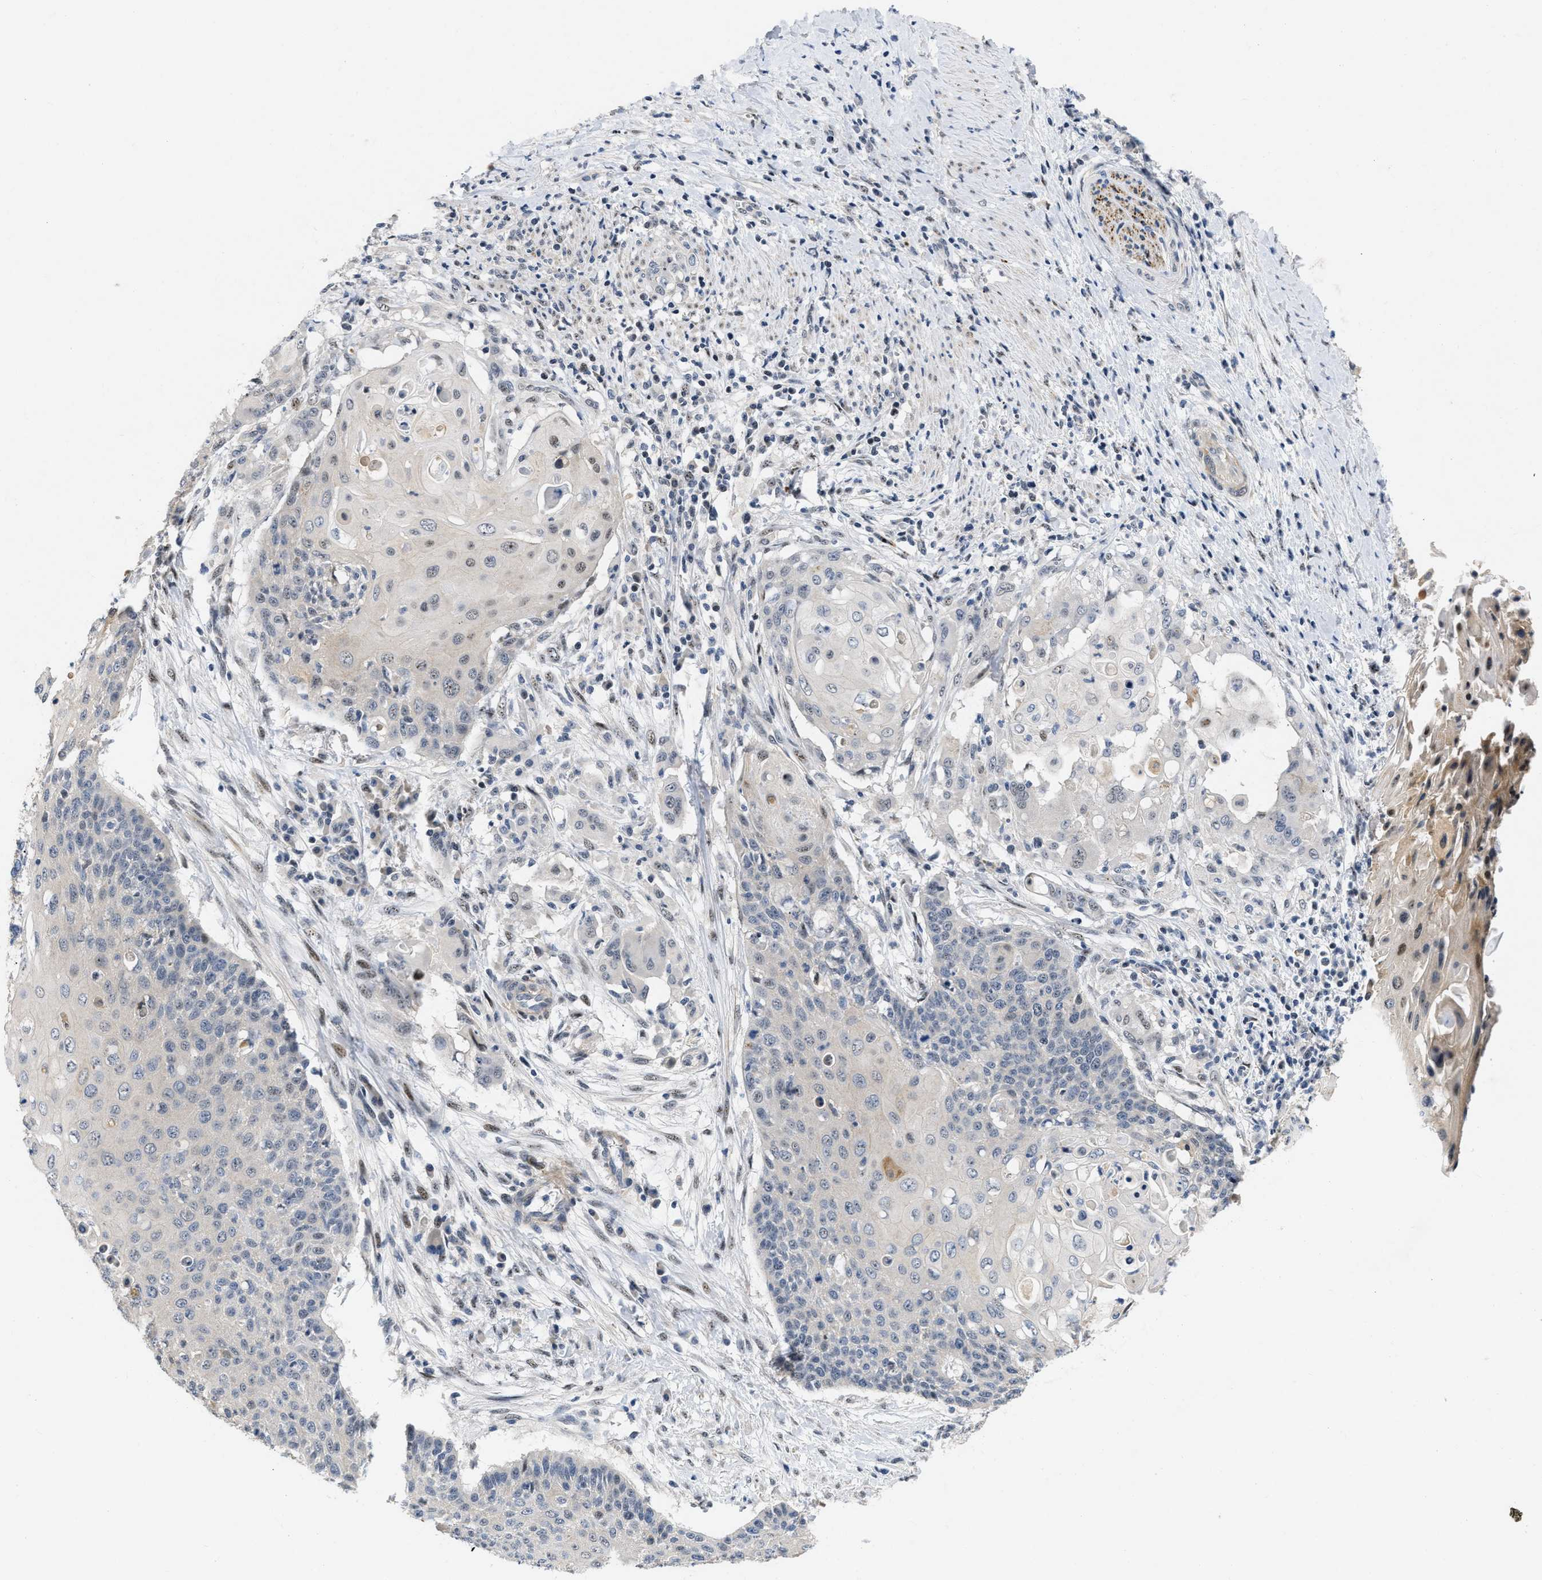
{"staining": {"intensity": "weak", "quantity": "<25%", "location": "nuclear"}, "tissue": "cervical cancer", "cell_type": "Tumor cells", "image_type": "cancer", "snomed": [{"axis": "morphology", "description": "Squamous cell carcinoma, NOS"}, {"axis": "topography", "description": "Cervix"}], "caption": "Tumor cells show no significant protein expression in cervical cancer.", "gene": "VIP", "patient": {"sex": "female", "age": 39}}